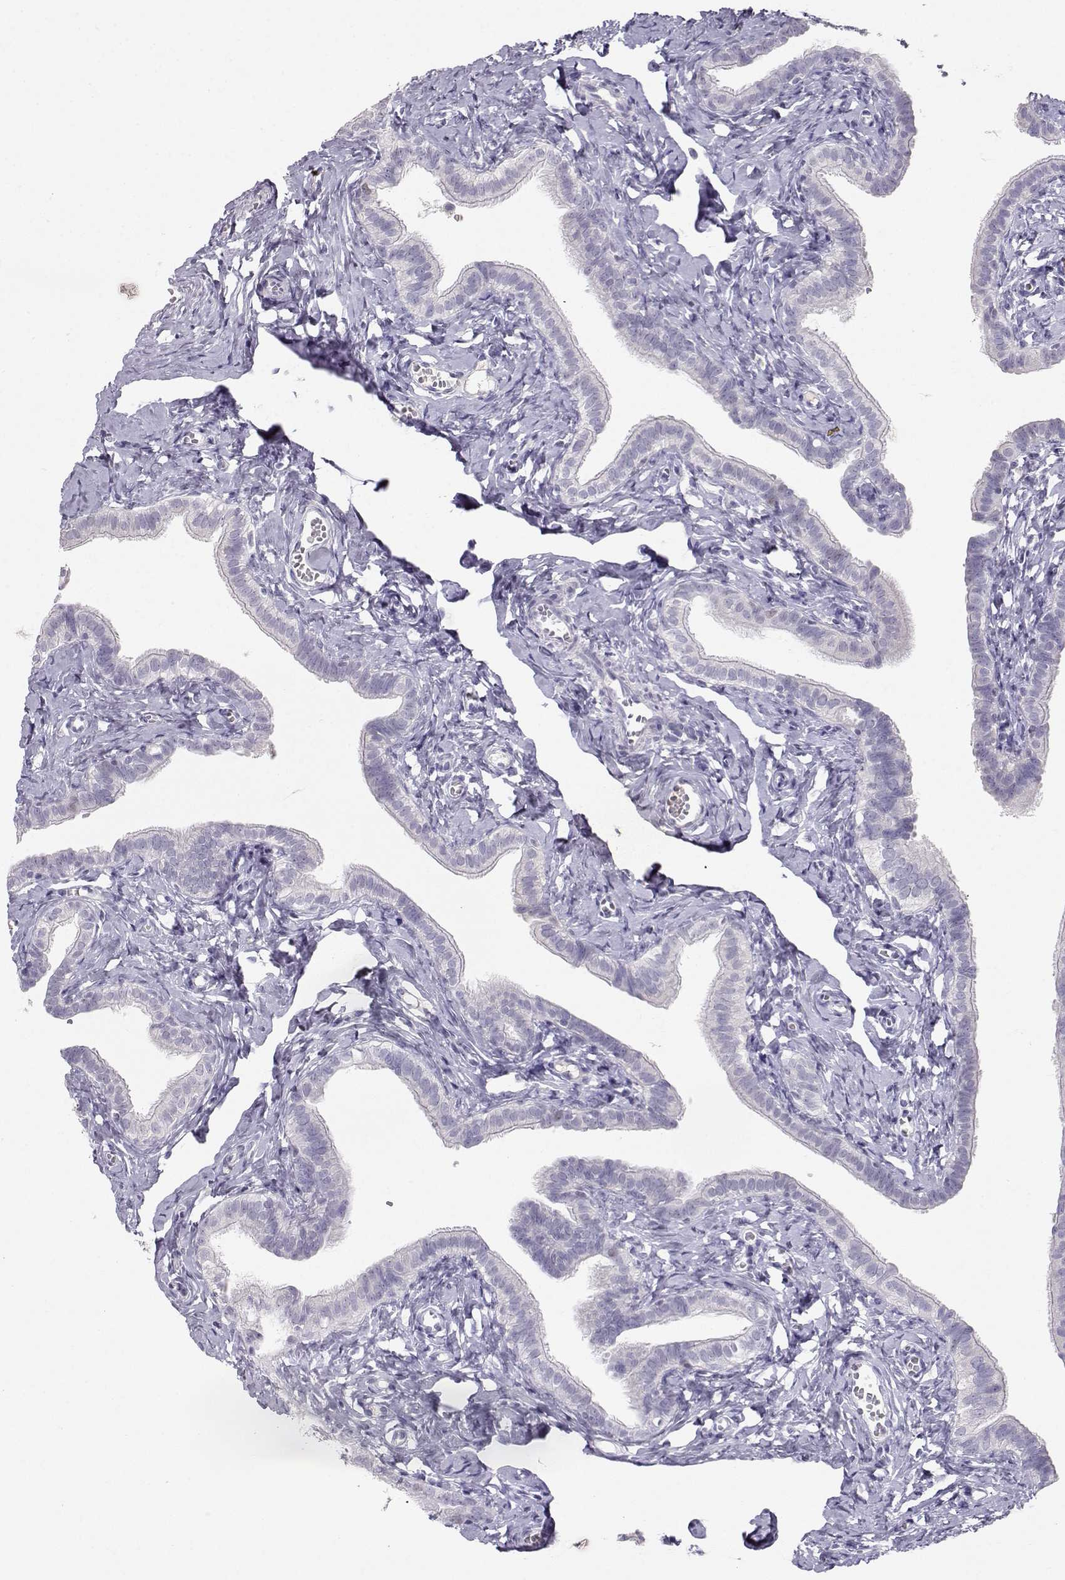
{"staining": {"intensity": "weak", "quantity": "<25%", "location": "nuclear"}, "tissue": "fallopian tube", "cell_type": "Glandular cells", "image_type": "normal", "snomed": [{"axis": "morphology", "description": "Normal tissue, NOS"}, {"axis": "topography", "description": "Fallopian tube"}], "caption": "Normal fallopian tube was stained to show a protein in brown. There is no significant positivity in glandular cells. Nuclei are stained in blue.", "gene": "OPN5", "patient": {"sex": "female", "age": 41}}